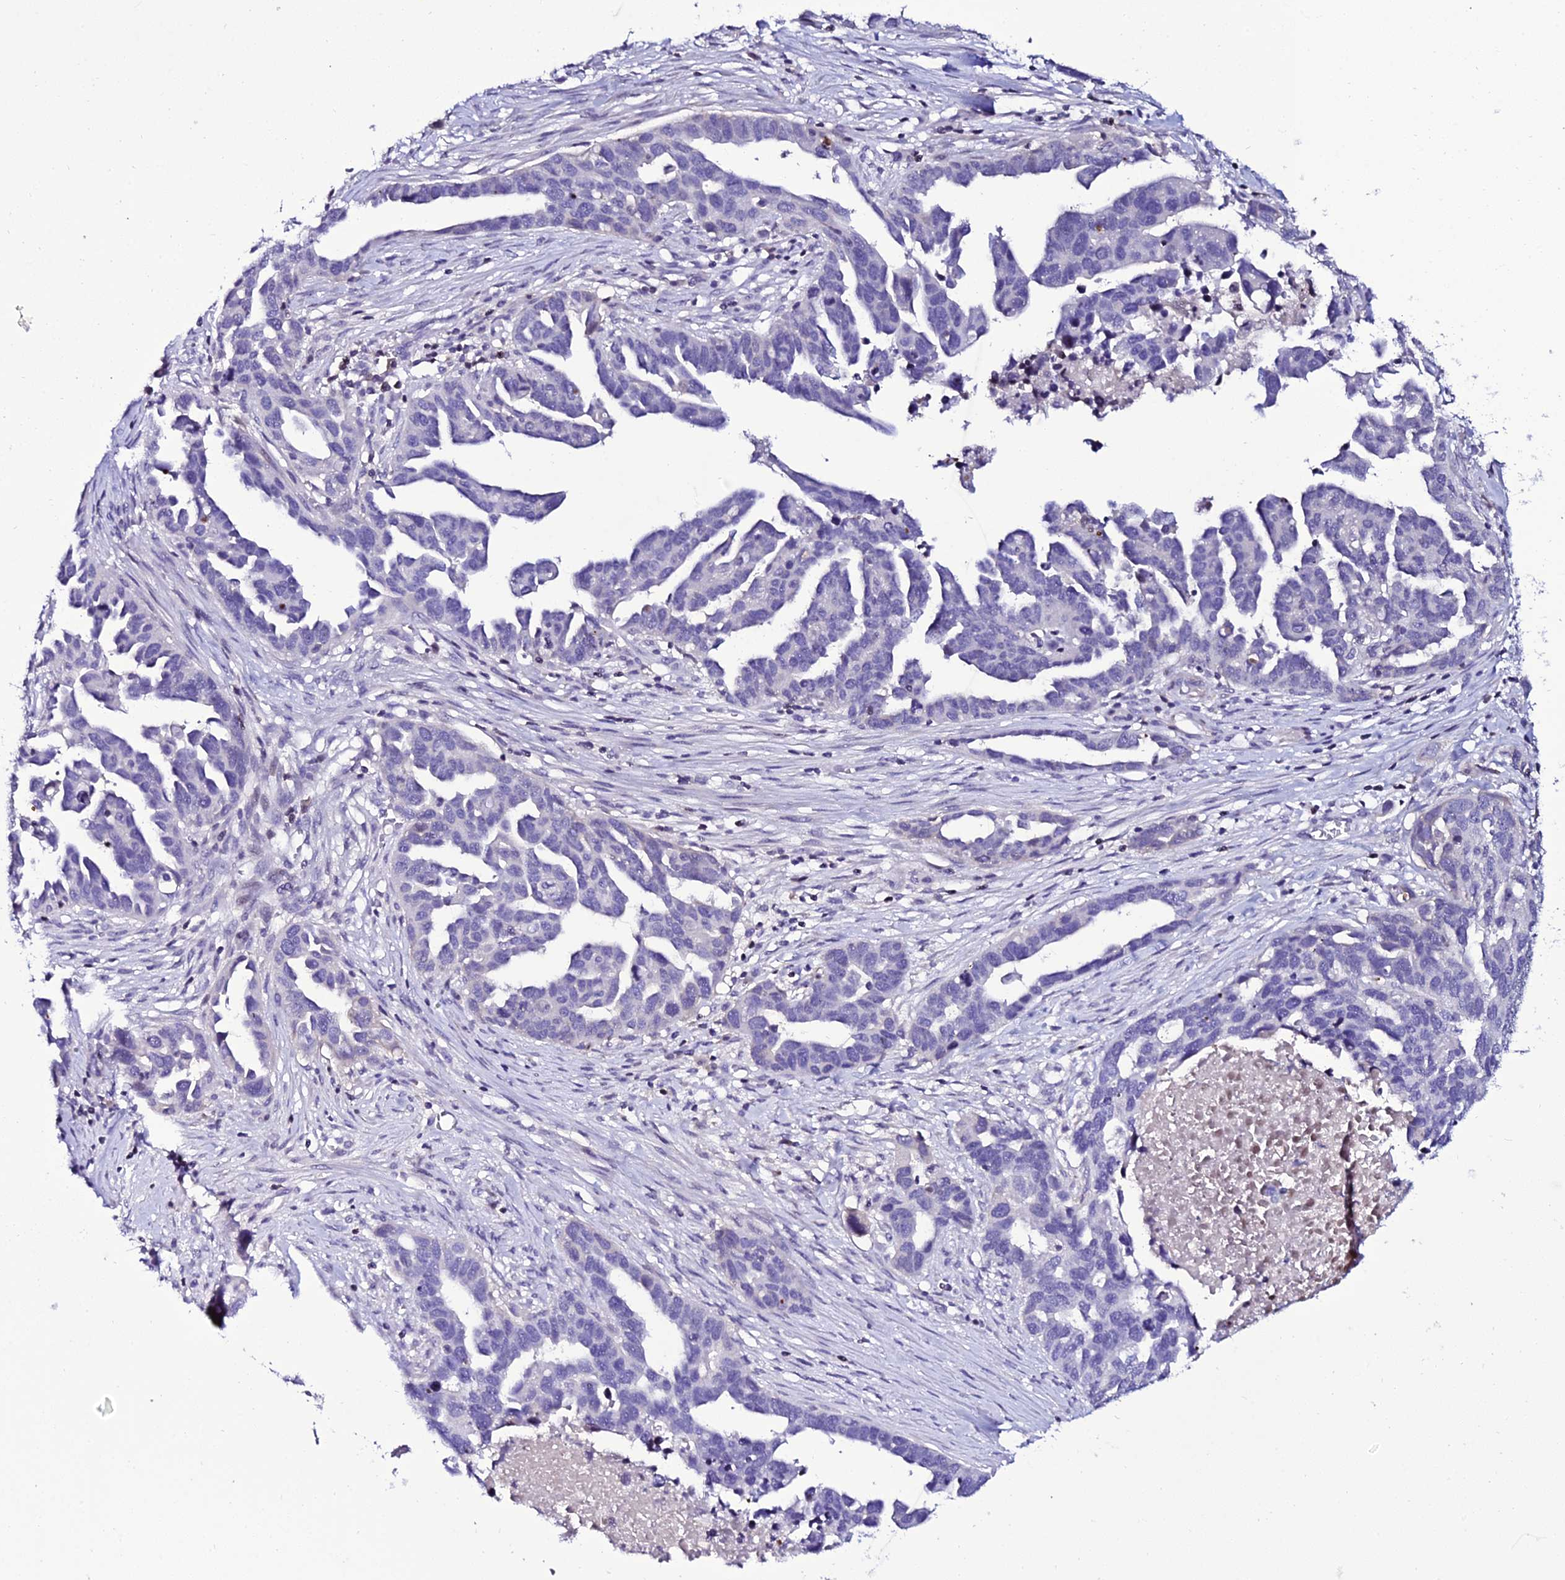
{"staining": {"intensity": "negative", "quantity": "none", "location": "none"}, "tissue": "ovarian cancer", "cell_type": "Tumor cells", "image_type": "cancer", "snomed": [{"axis": "morphology", "description": "Cystadenocarcinoma, serous, NOS"}, {"axis": "topography", "description": "Ovary"}], "caption": "IHC photomicrograph of ovarian cancer stained for a protein (brown), which shows no positivity in tumor cells.", "gene": "DEFB132", "patient": {"sex": "female", "age": 54}}